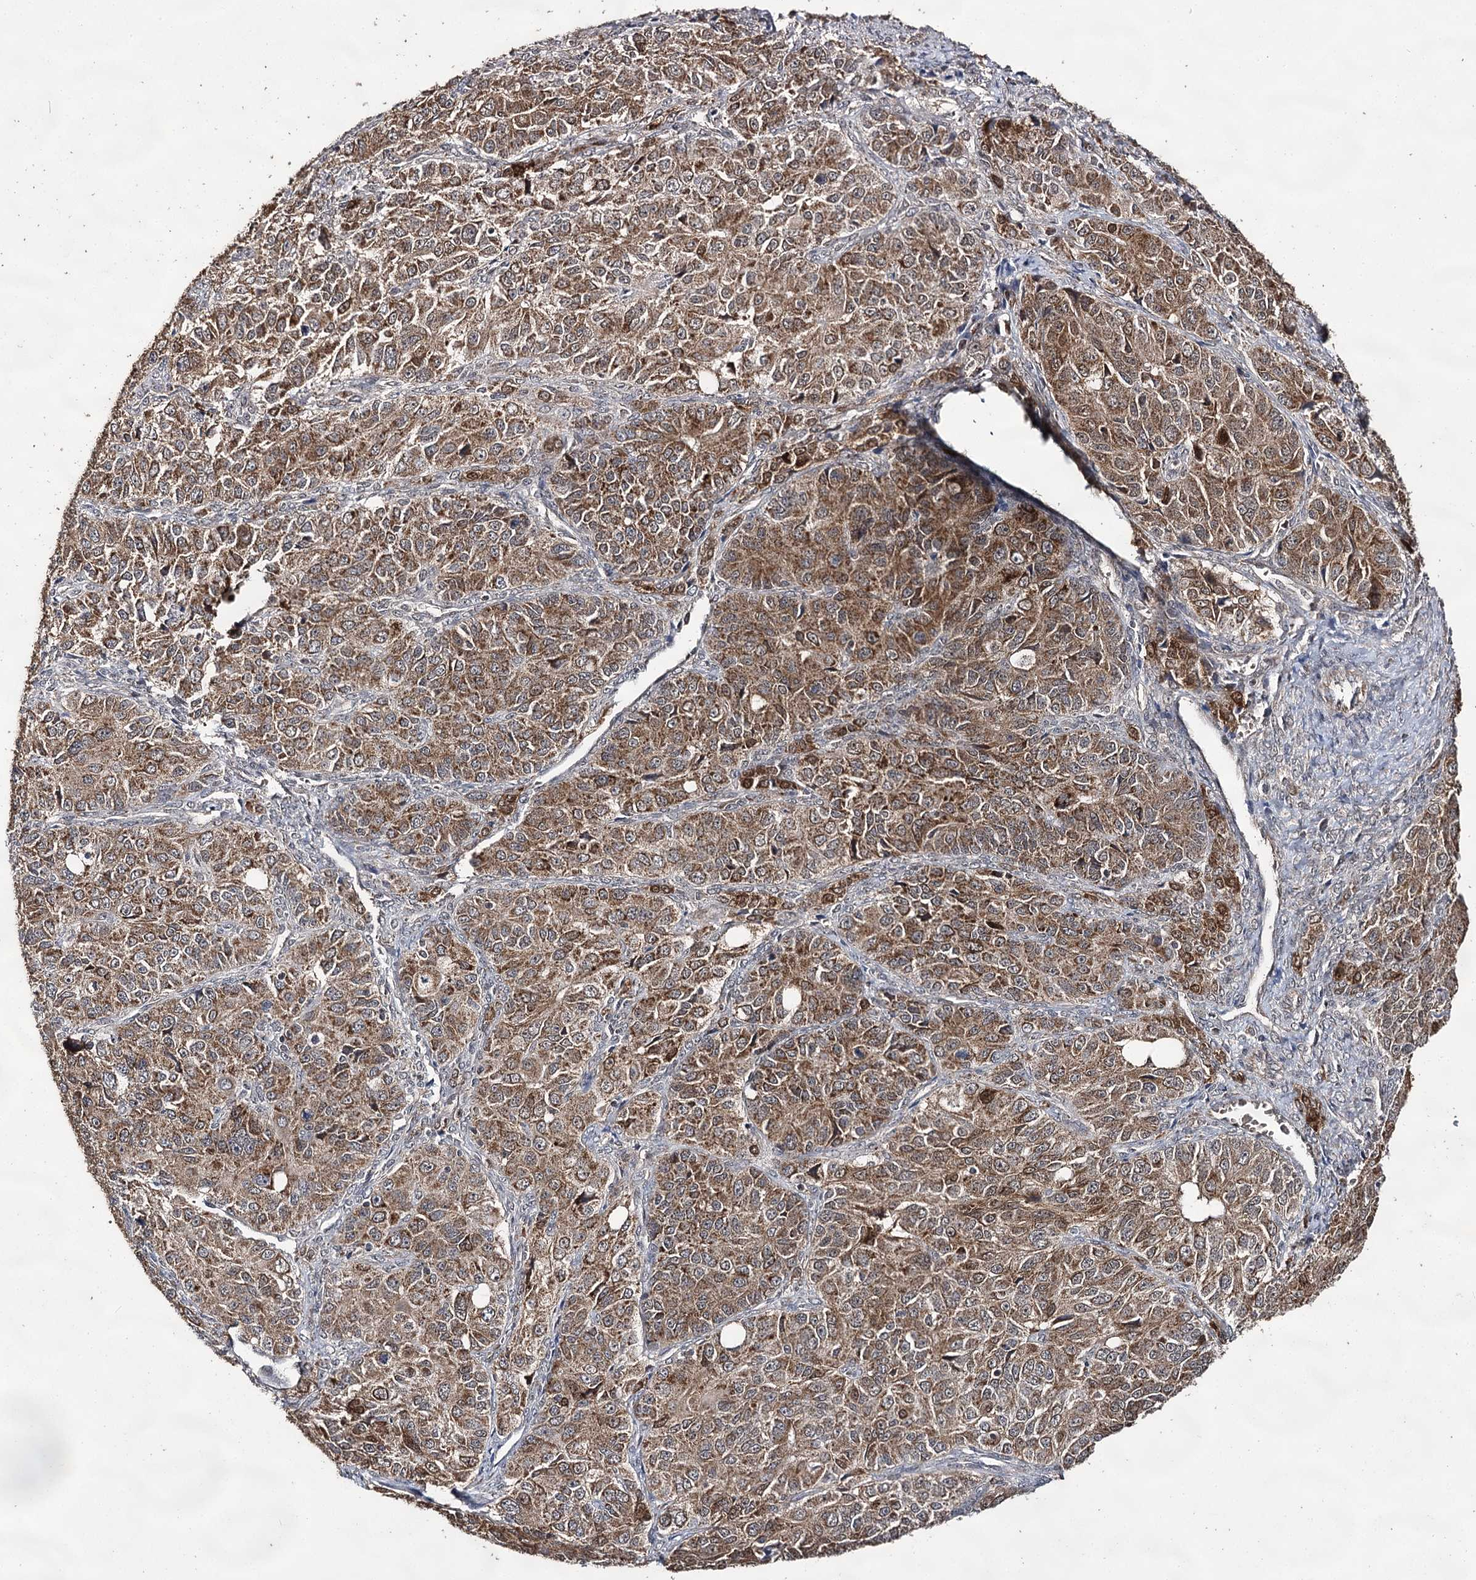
{"staining": {"intensity": "moderate", "quantity": ">75%", "location": "cytoplasmic/membranous"}, "tissue": "ovarian cancer", "cell_type": "Tumor cells", "image_type": "cancer", "snomed": [{"axis": "morphology", "description": "Carcinoma, endometroid"}, {"axis": "topography", "description": "Ovary"}], "caption": "Moderate cytoplasmic/membranous protein positivity is appreciated in approximately >75% of tumor cells in ovarian cancer (endometroid carcinoma).", "gene": "ACTR6", "patient": {"sex": "female", "age": 51}}